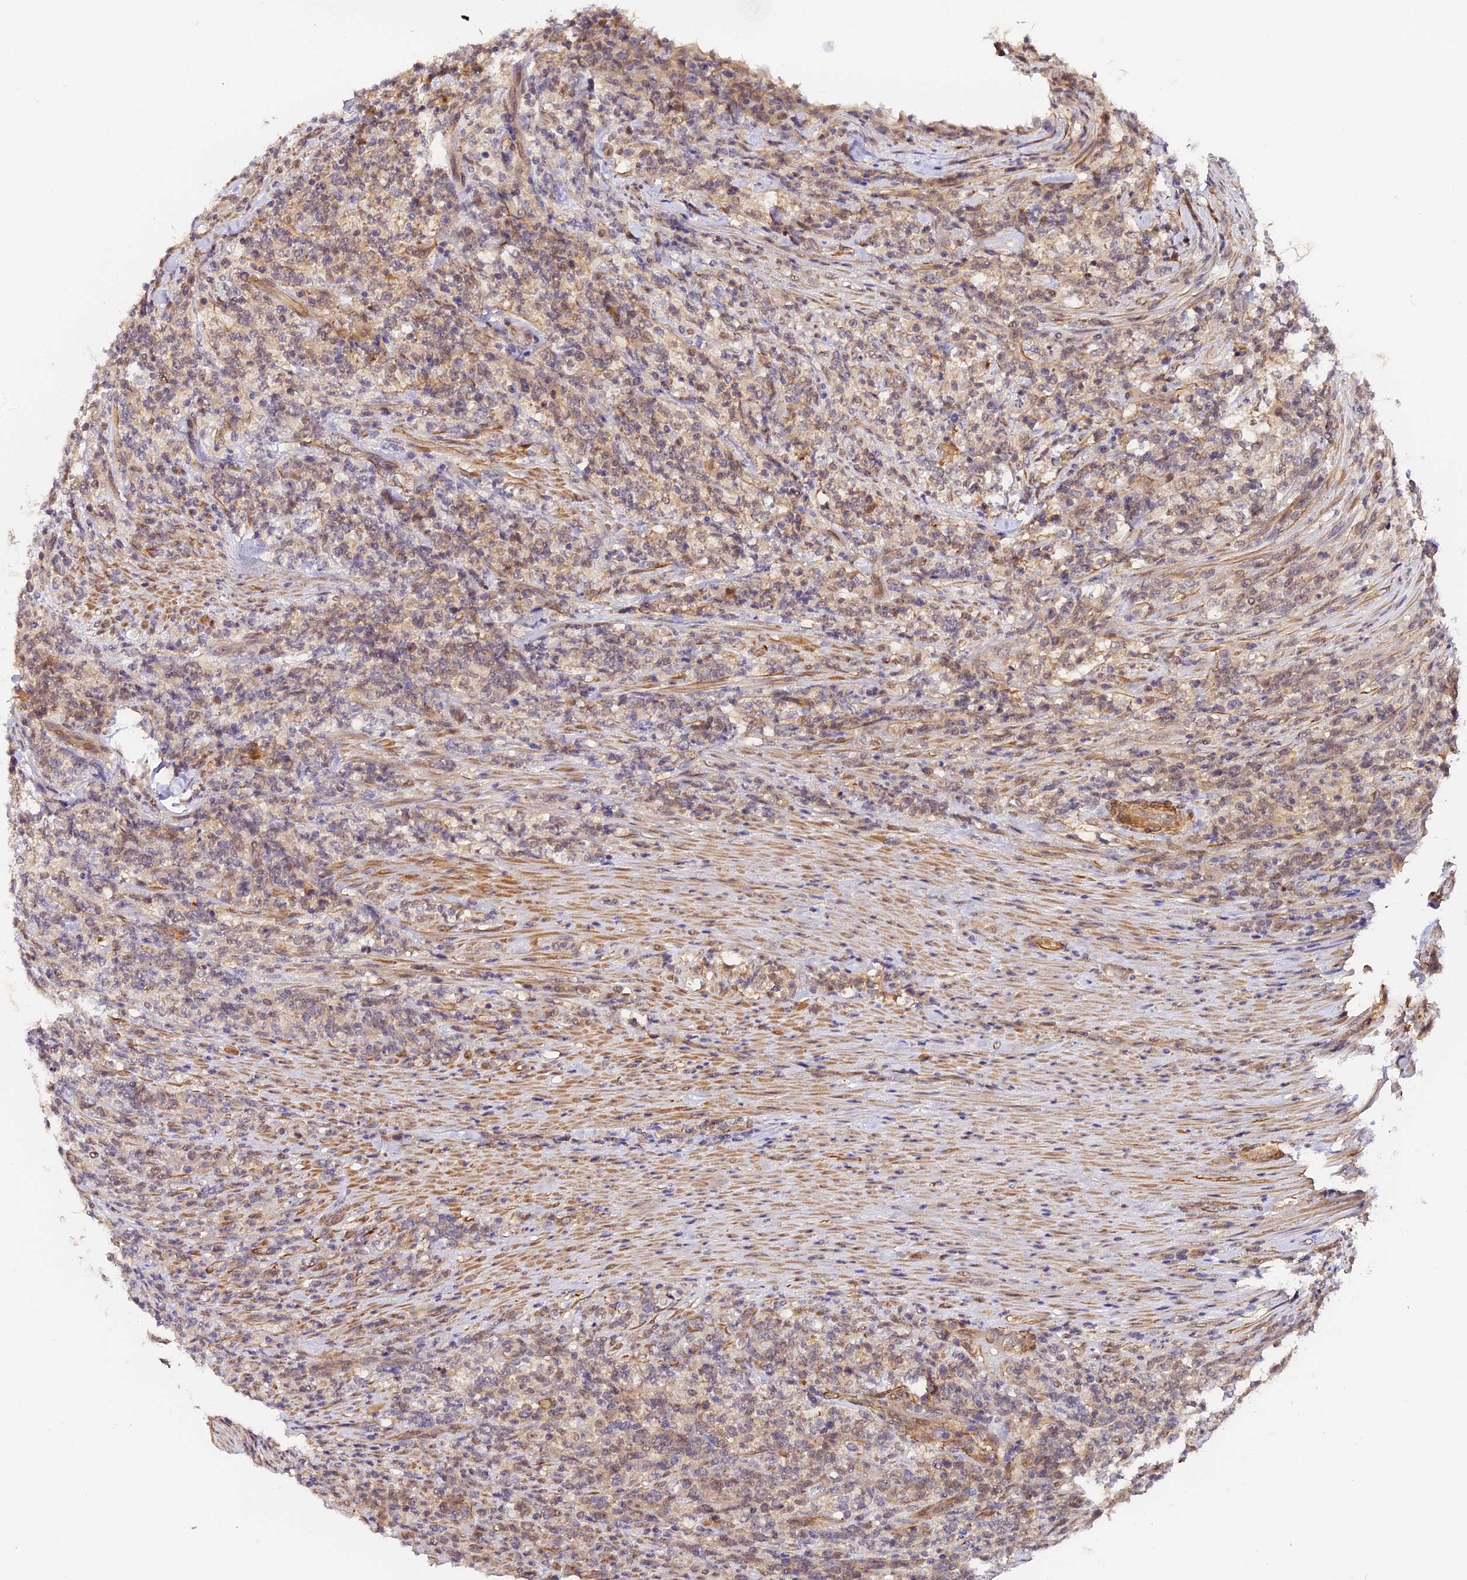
{"staining": {"intensity": "negative", "quantity": "none", "location": "none"}, "tissue": "lymphoma", "cell_type": "Tumor cells", "image_type": "cancer", "snomed": [{"axis": "morphology", "description": "Malignant lymphoma, non-Hodgkin's type, High grade"}, {"axis": "topography", "description": "Soft tissue"}], "caption": "Immunohistochemistry (IHC) photomicrograph of human malignant lymphoma, non-Hodgkin's type (high-grade) stained for a protein (brown), which reveals no staining in tumor cells.", "gene": "IMPACT", "patient": {"sex": "male", "age": 18}}